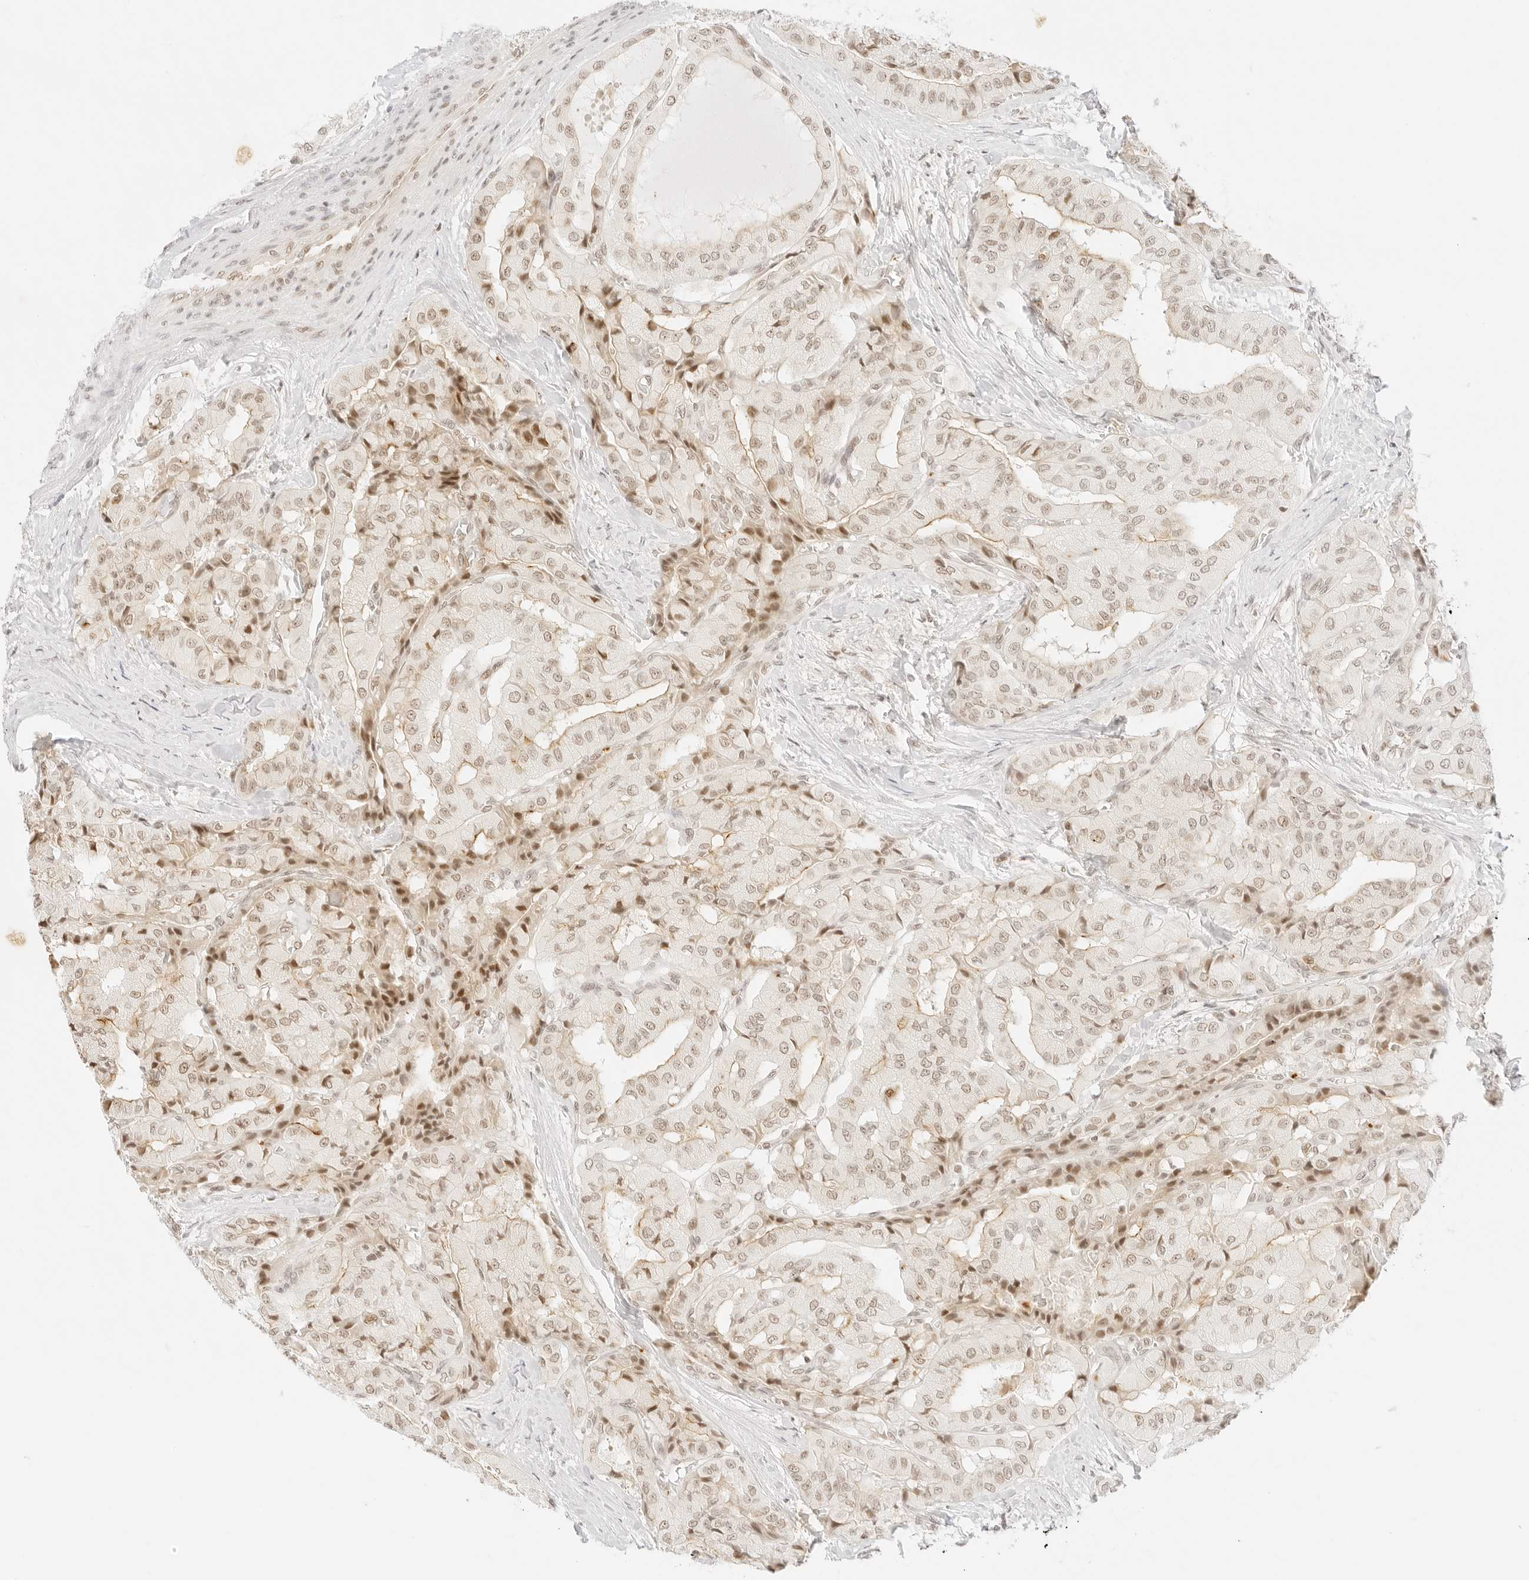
{"staining": {"intensity": "moderate", "quantity": "25%-75%", "location": "nuclear"}, "tissue": "thyroid cancer", "cell_type": "Tumor cells", "image_type": "cancer", "snomed": [{"axis": "morphology", "description": "Papillary adenocarcinoma, NOS"}, {"axis": "topography", "description": "Thyroid gland"}], "caption": "This is an image of IHC staining of thyroid cancer, which shows moderate expression in the nuclear of tumor cells.", "gene": "GNAS", "patient": {"sex": "female", "age": 59}}